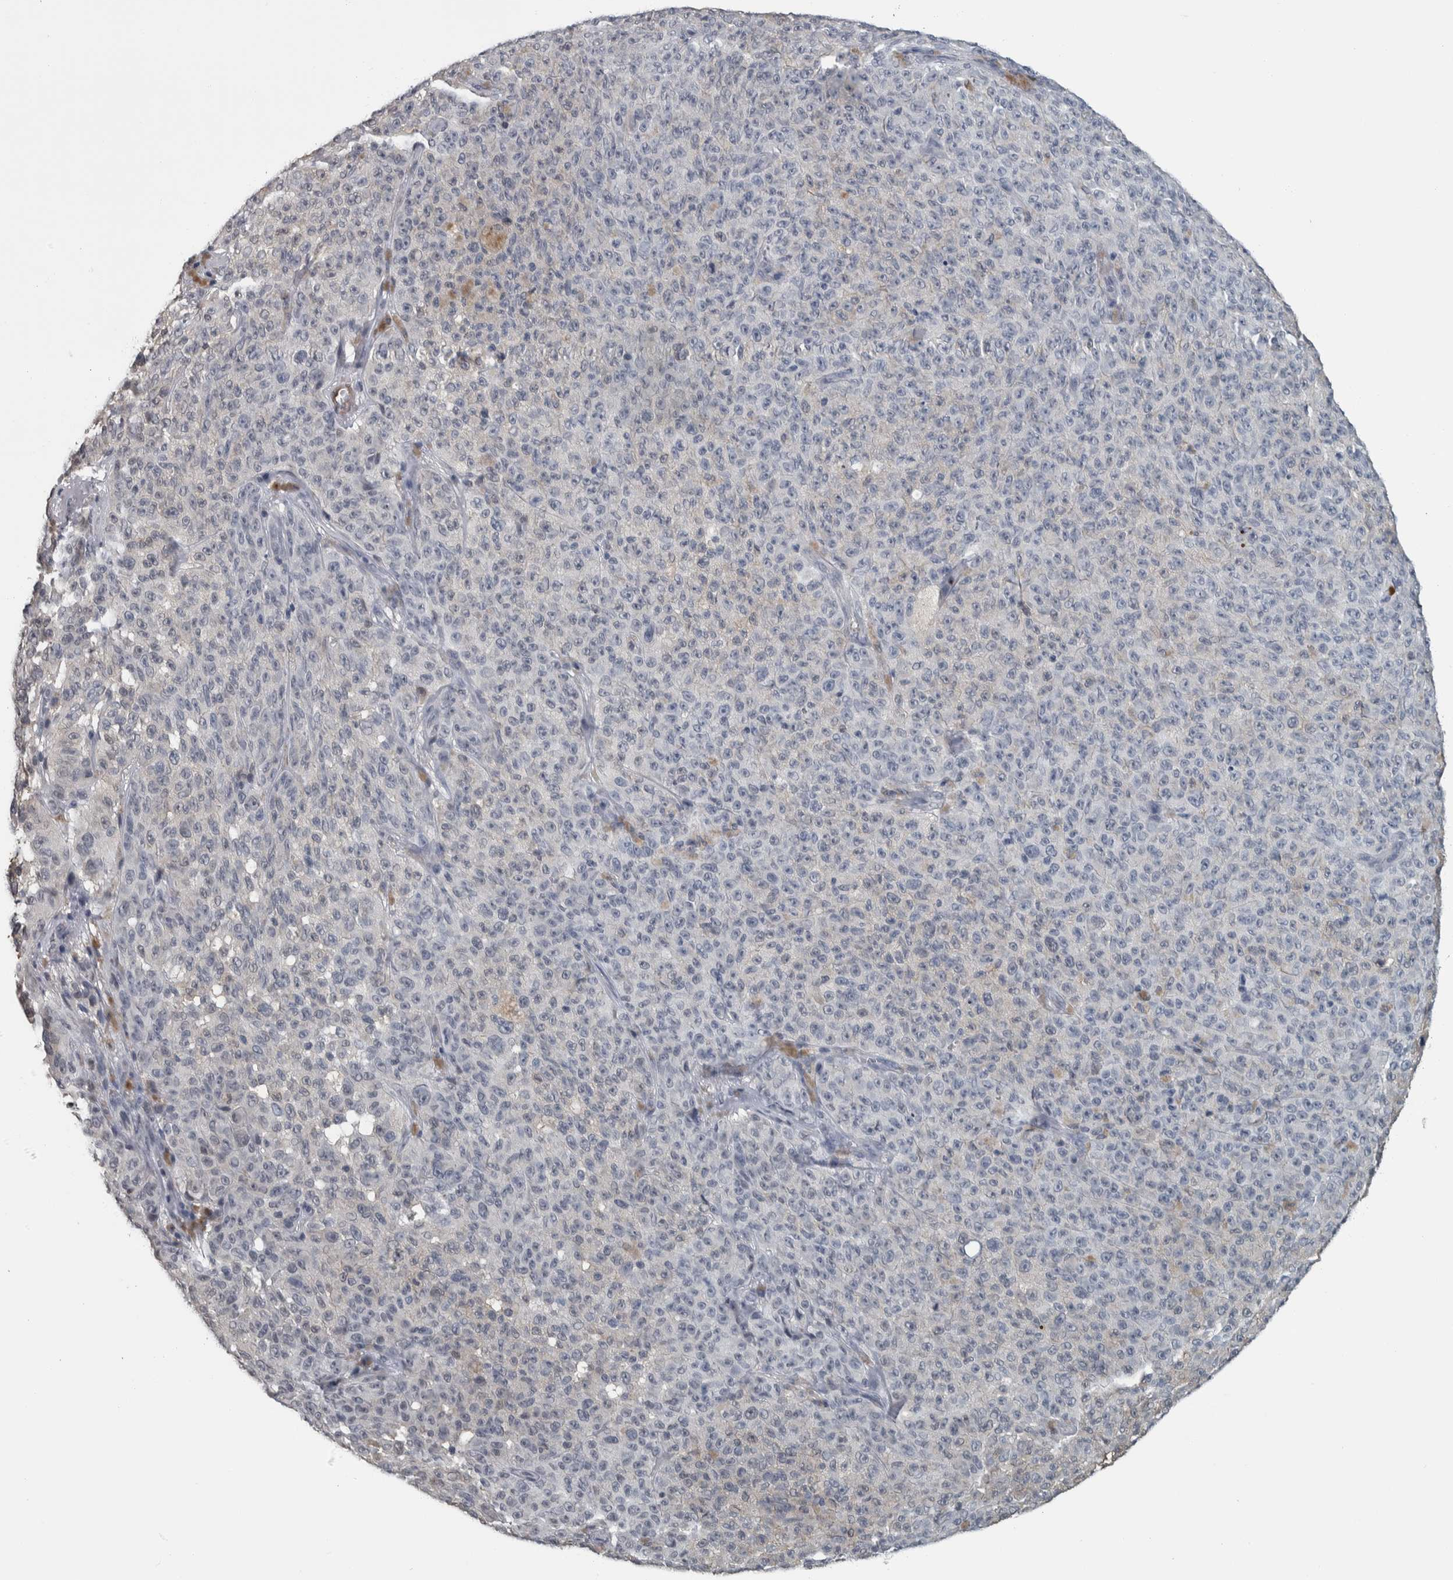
{"staining": {"intensity": "negative", "quantity": "none", "location": "none"}, "tissue": "melanoma", "cell_type": "Tumor cells", "image_type": "cancer", "snomed": [{"axis": "morphology", "description": "Malignant melanoma, NOS"}, {"axis": "topography", "description": "Skin"}], "caption": "Immunohistochemistry micrograph of human melanoma stained for a protein (brown), which reveals no expression in tumor cells.", "gene": "CAVIN4", "patient": {"sex": "female", "age": 82}}